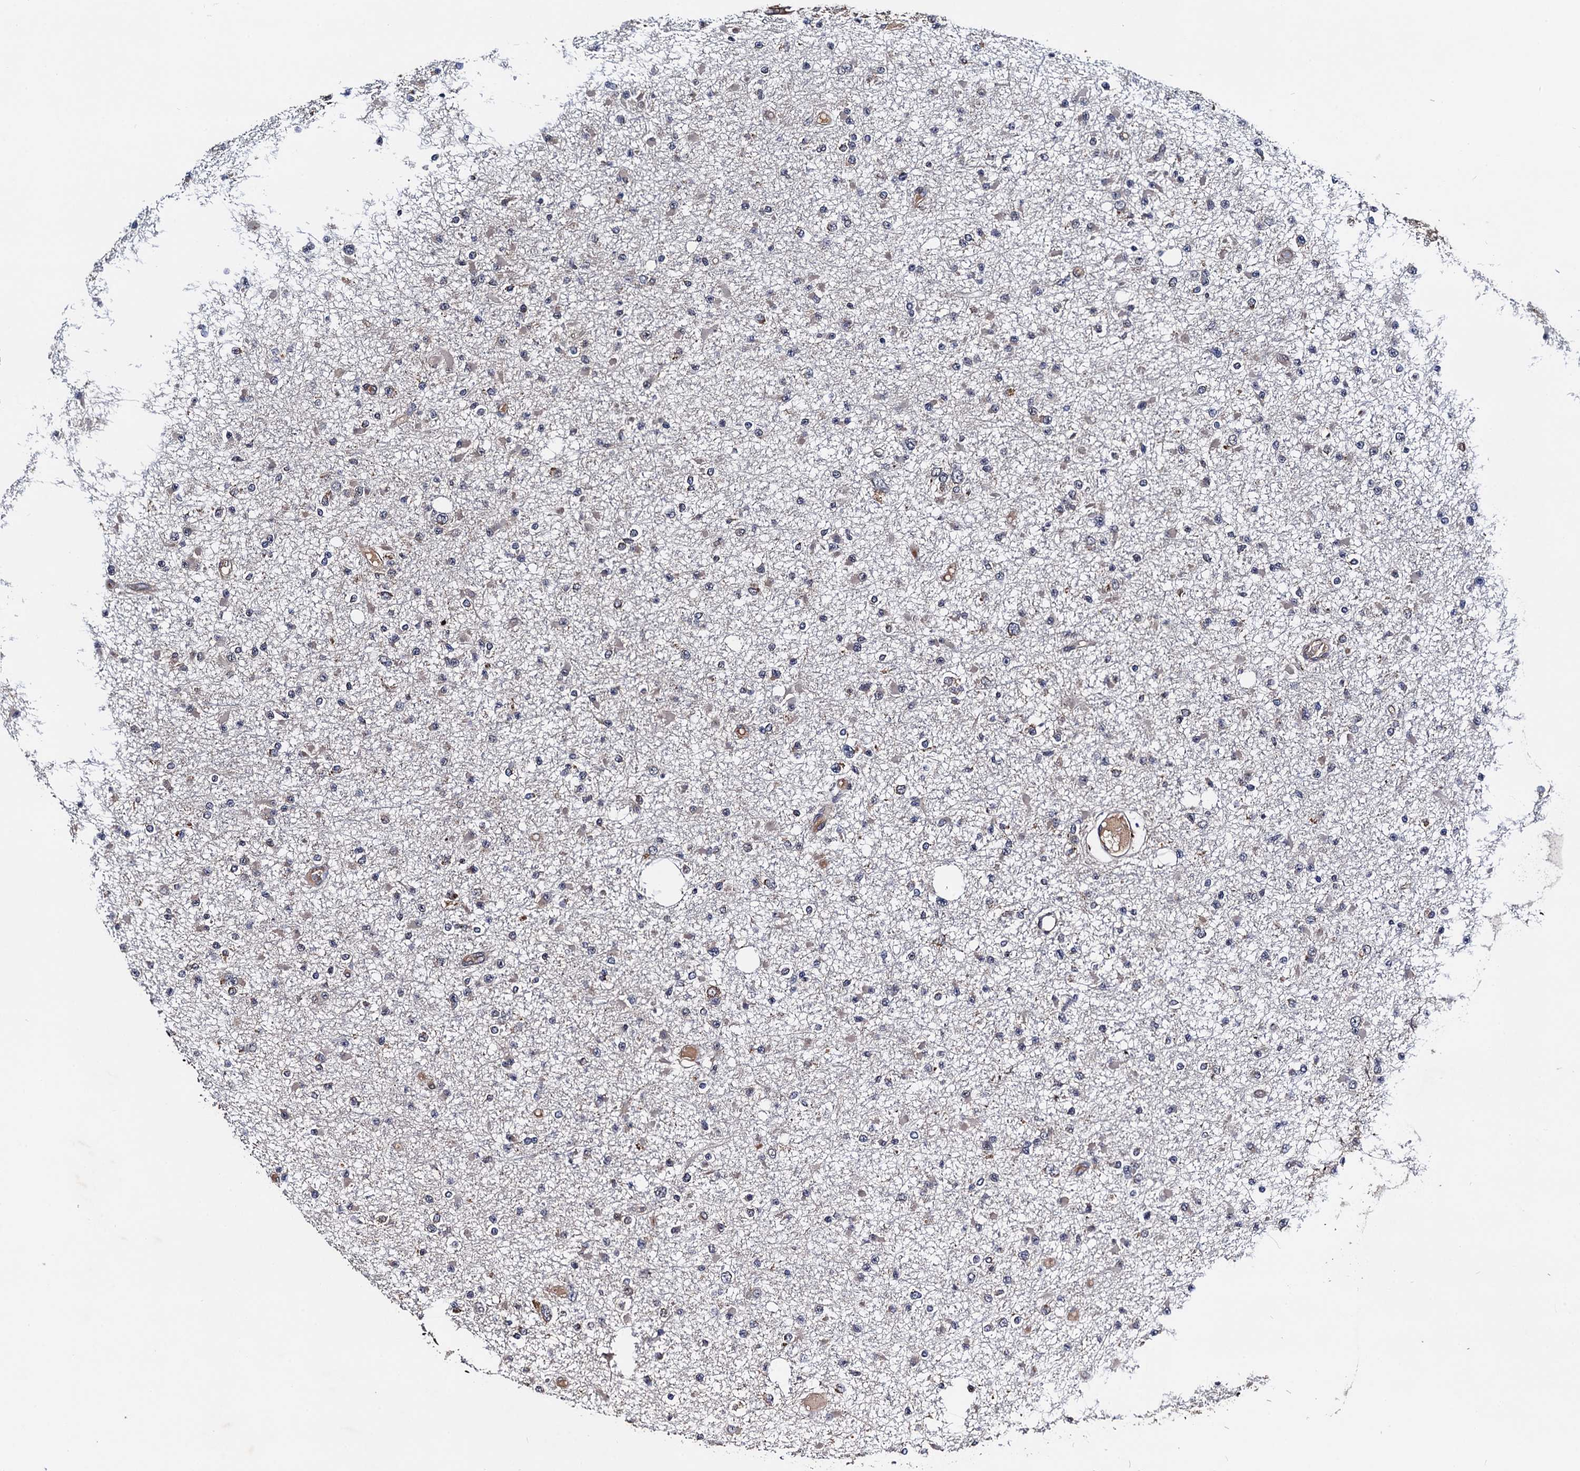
{"staining": {"intensity": "negative", "quantity": "none", "location": "none"}, "tissue": "glioma", "cell_type": "Tumor cells", "image_type": "cancer", "snomed": [{"axis": "morphology", "description": "Glioma, malignant, Low grade"}, {"axis": "topography", "description": "Brain"}], "caption": "The histopathology image demonstrates no staining of tumor cells in low-grade glioma (malignant). Nuclei are stained in blue.", "gene": "NAA16", "patient": {"sex": "female", "age": 22}}